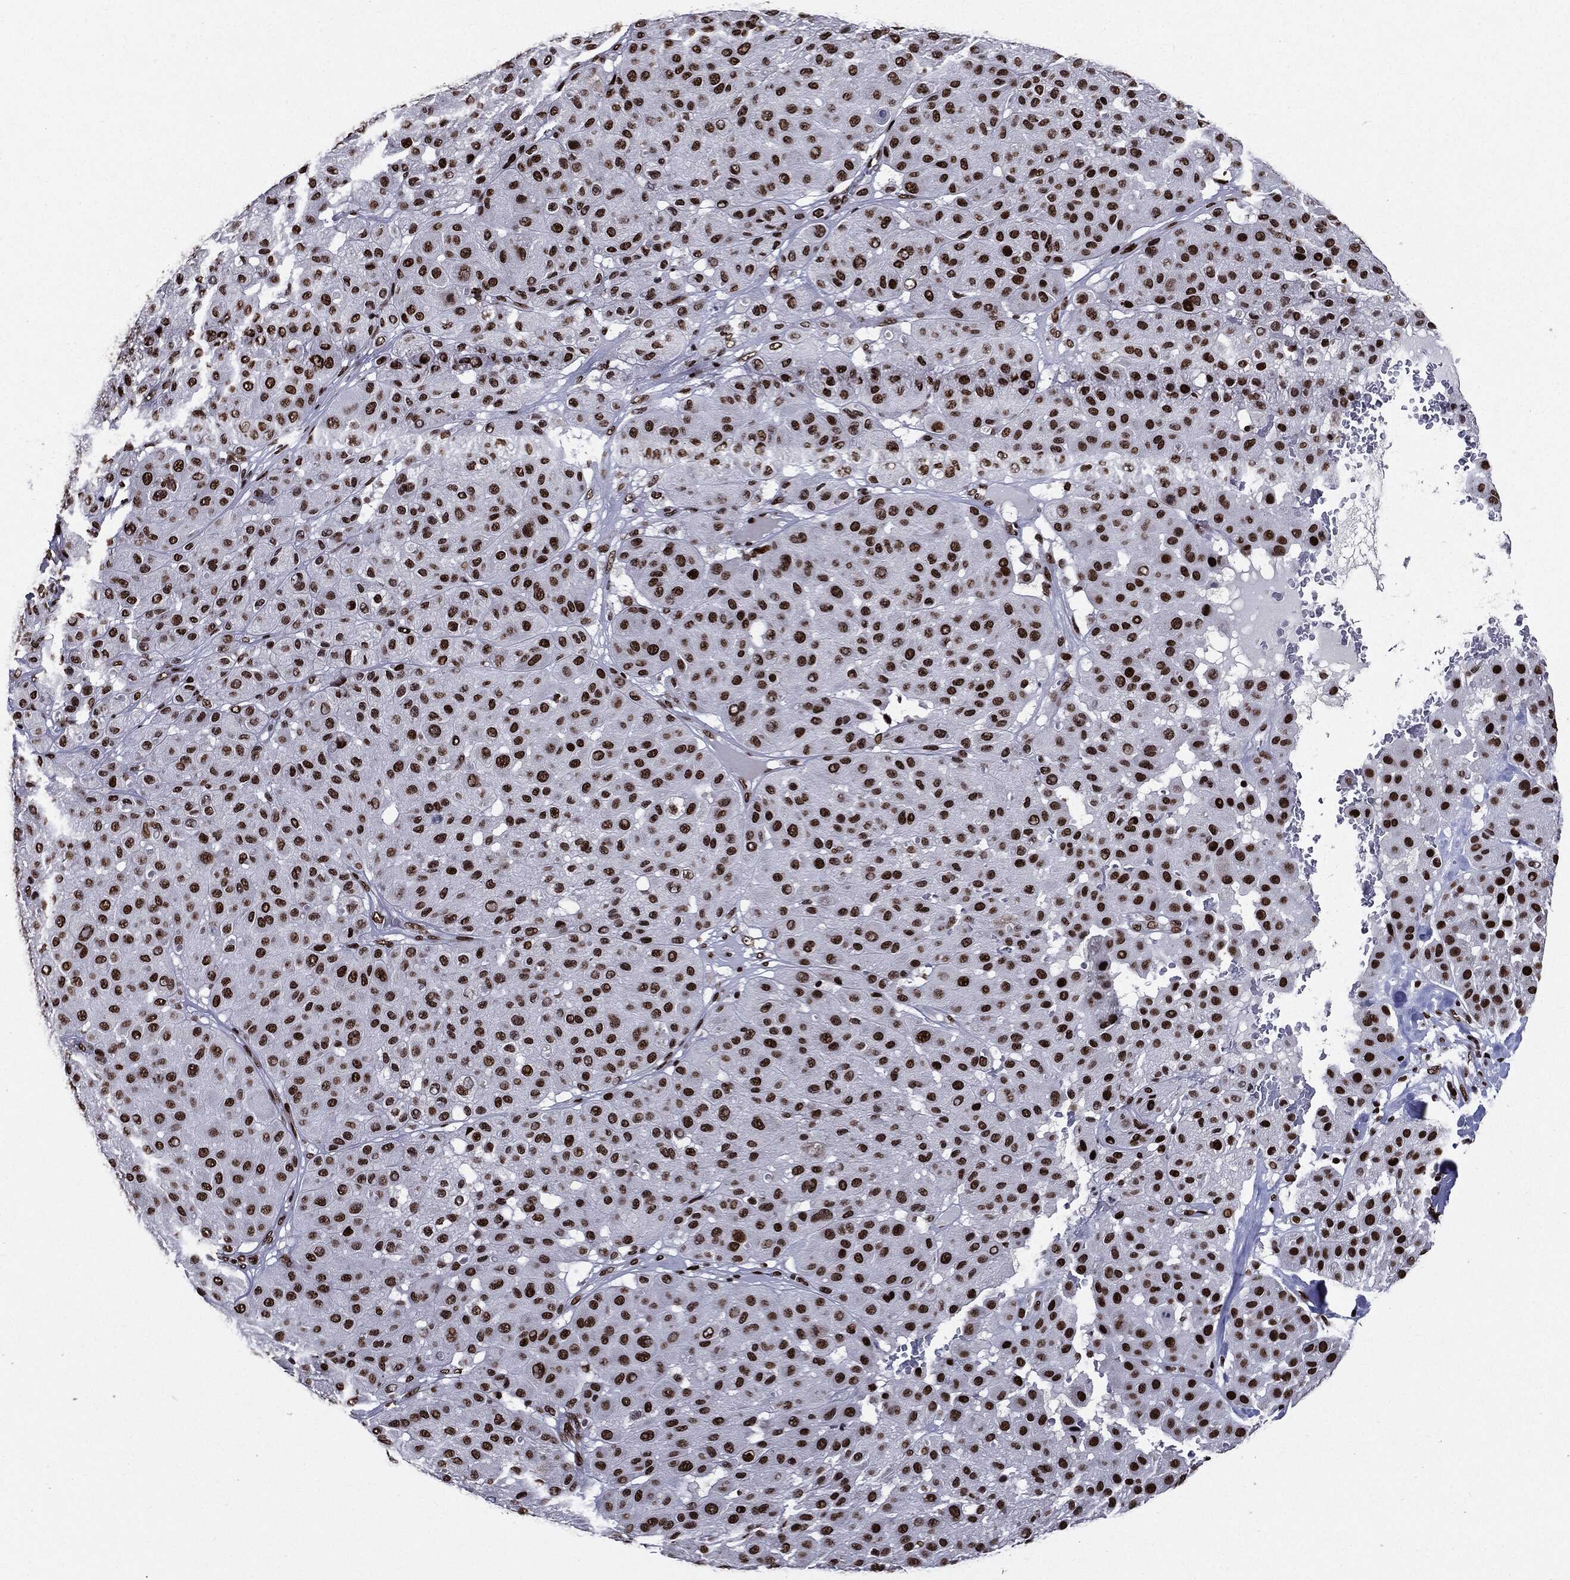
{"staining": {"intensity": "strong", "quantity": ">75%", "location": "nuclear"}, "tissue": "melanoma", "cell_type": "Tumor cells", "image_type": "cancer", "snomed": [{"axis": "morphology", "description": "Malignant melanoma, Metastatic site"}, {"axis": "topography", "description": "Smooth muscle"}], "caption": "Protein analysis of malignant melanoma (metastatic site) tissue displays strong nuclear staining in about >75% of tumor cells.", "gene": "ZFP91", "patient": {"sex": "male", "age": 41}}